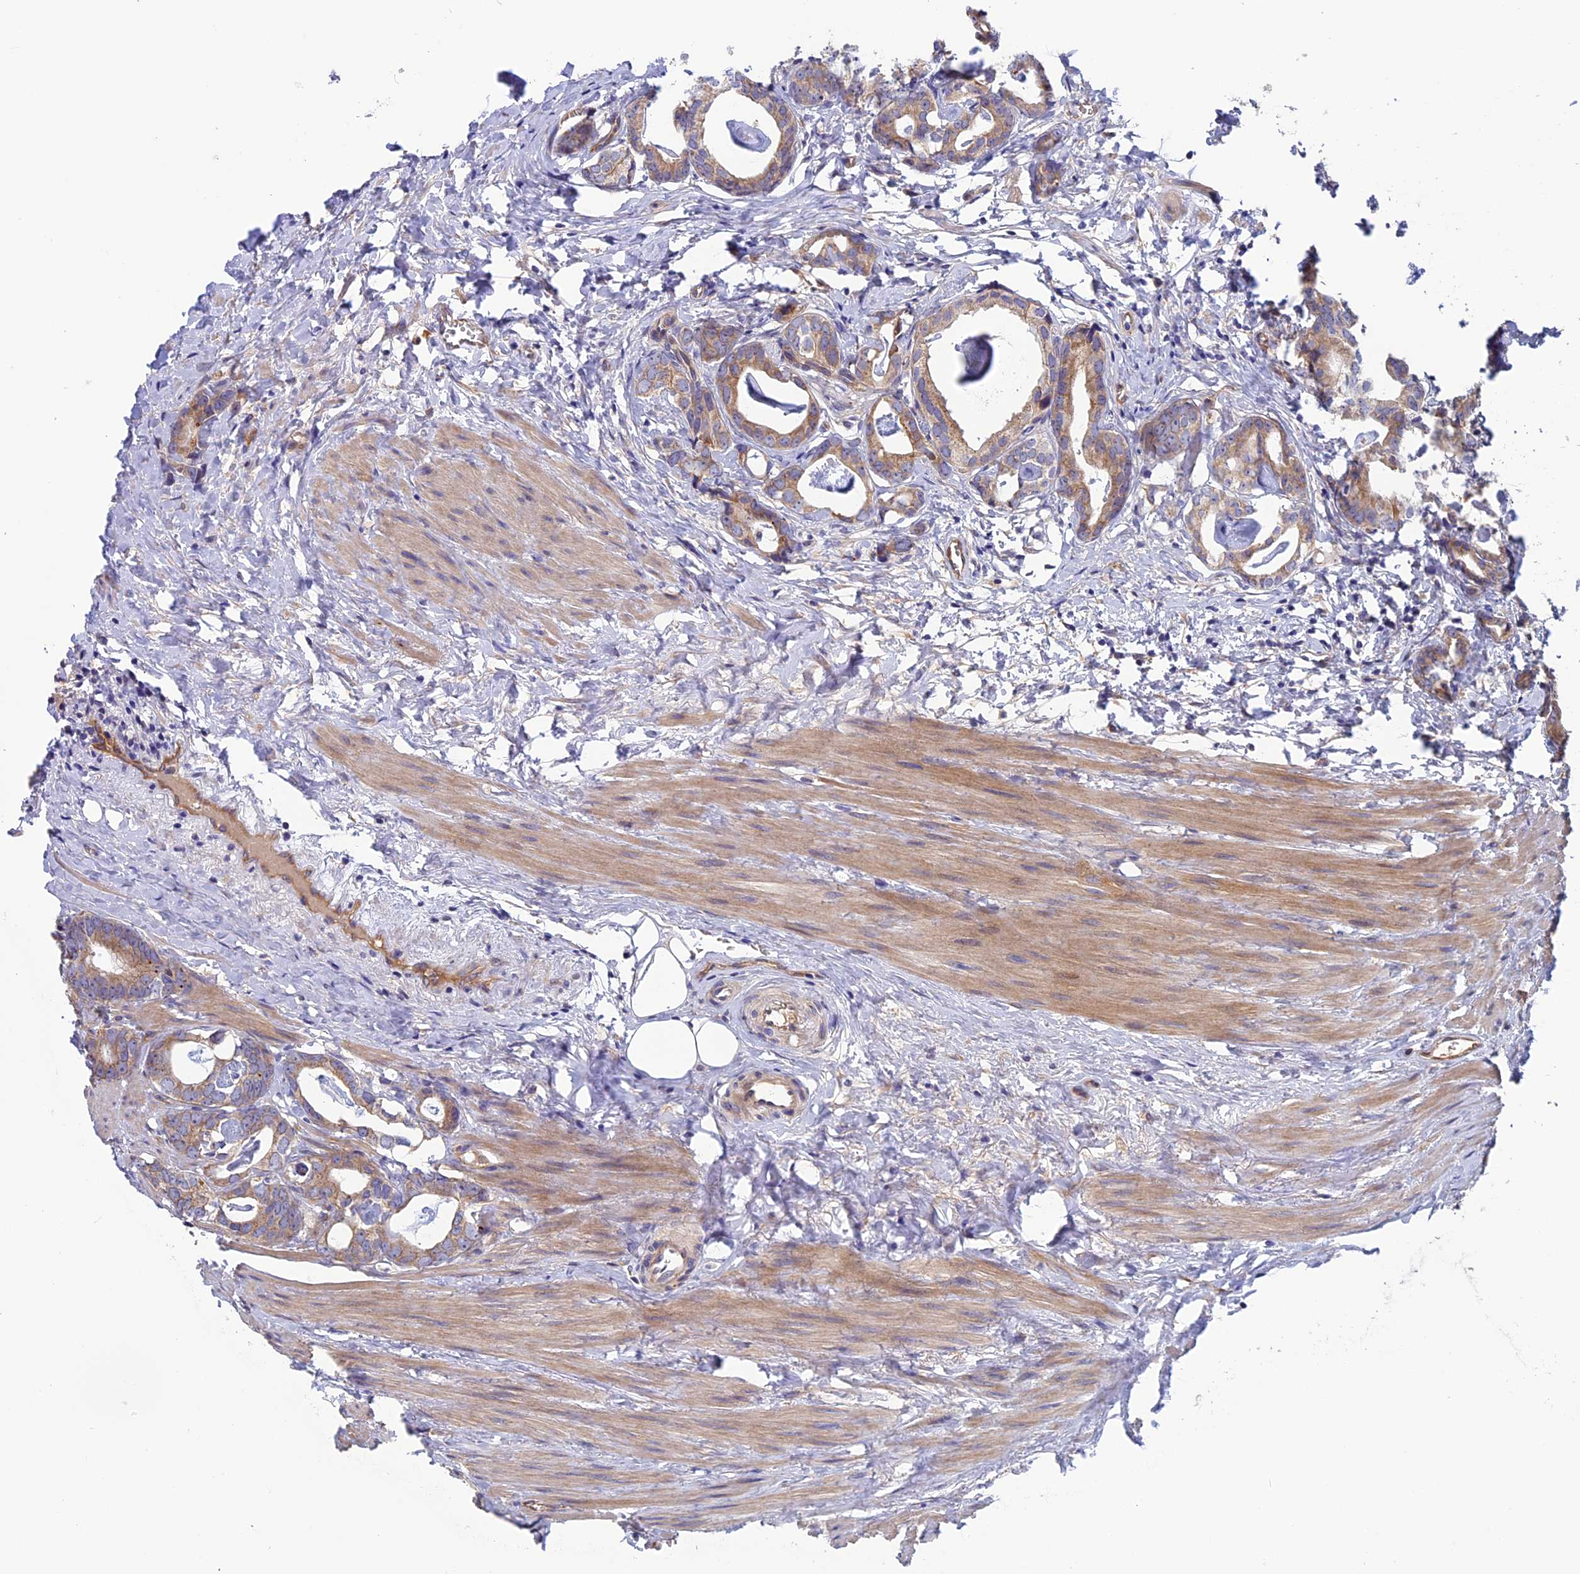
{"staining": {"intensity": "moderate", "quantity": ">75%", "location": "cytoplasmic/membranous"}, "tissue": "prostate cancer", "cell_type": "Tumor cells", "image_type": "cancer", "snomed": [{"axis": "morphology", "description": "Adenocarcinoma, Low grade"}, {"axis": "topography", "description": "Prostate"}], "caption": "Protein analysis of prostate adenocarcinoma (low-grade) tissue demonstrates moderate cytoplasmic/membranous positivity in about >75% of tumor cells.", "gene": "DUS3L", "patient": {"sex": "male", "age": 71}}